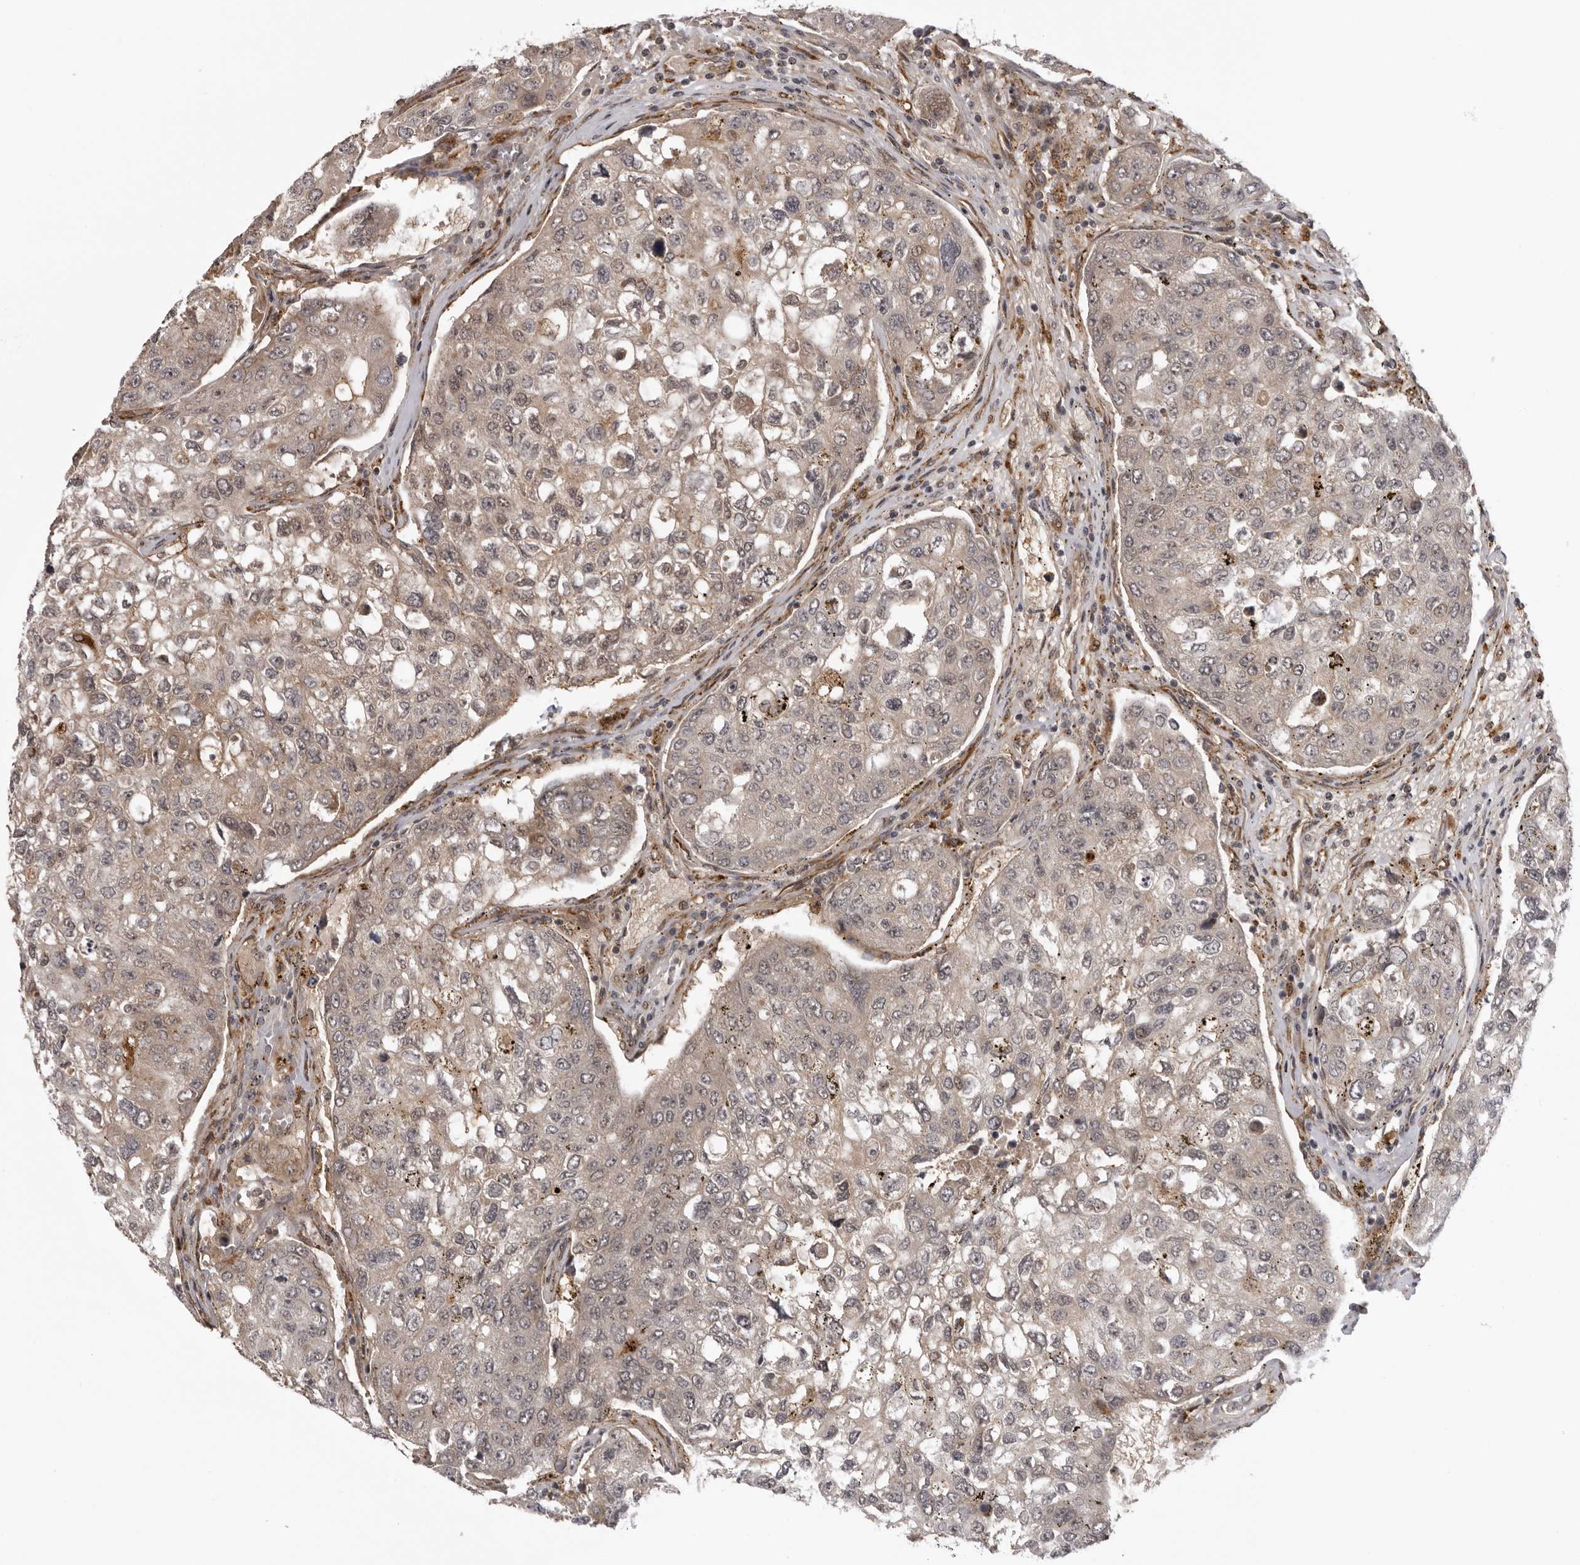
{"staining": {"intensity": "negative", "quantity": "none", "location": "none"}, "tissue": "urothelial cancer", "cell_type": "Tumor cells", "image_type": "cancer", "snomed": [{"axis": "morphology", "description": "Urothelial carcinoma, High grade"}, {"axis": "topography", "description": "Lymph node"}, {"axis": "topography", "description": "Urinary bladder"}], "caption": "This is an IHC photomicrograph of urothelial cancer. There is no positivity in tumor cells.", "gene": "DNAH14", "patient": {"sex": "male", "age": 51}}